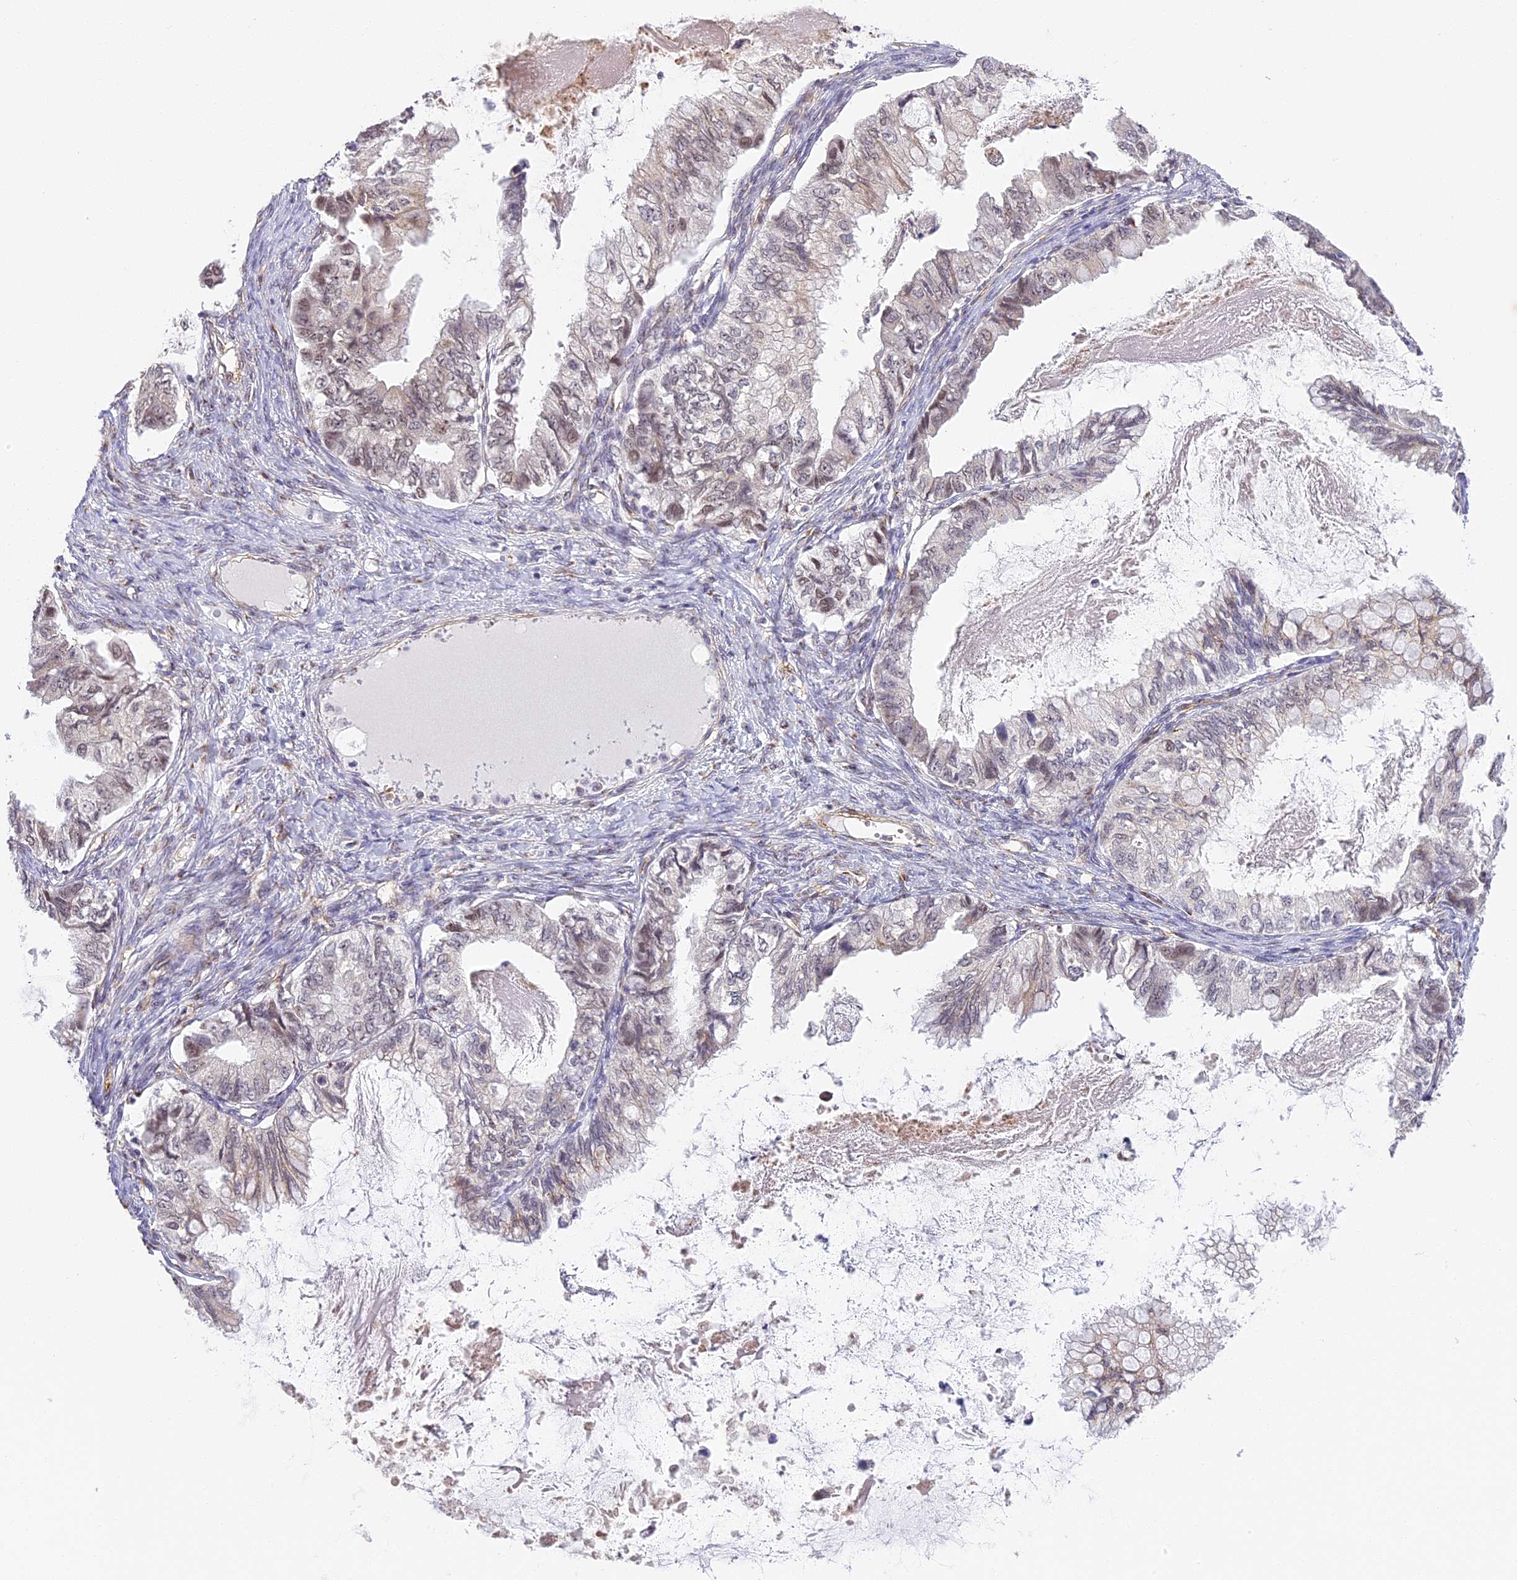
{"staining": {"intensity": "moderate", "quantity": "<25%", "location": "cytoplasmic/membranous,nuclear"}, "tissue": "ovarian cancer", "cell_type": "Tumor cells", "image_type": "cancer", "snomed": [{"axis": "morphology", "description": "Cystadenocarcinoma, mucinous, NOS"}, {"axis": "topography", "description": "Ovary"}], "caption": "Immunohistochemical staining of human mucinous cystadenocarcinoma (ovarian) shows low levels of moderate cytoplasmic/membranous and nuclear positivity in approximately <25% of tumor cells.", "gene": "HEATR5B", "patient": {"sex": "female", "age": 80}}